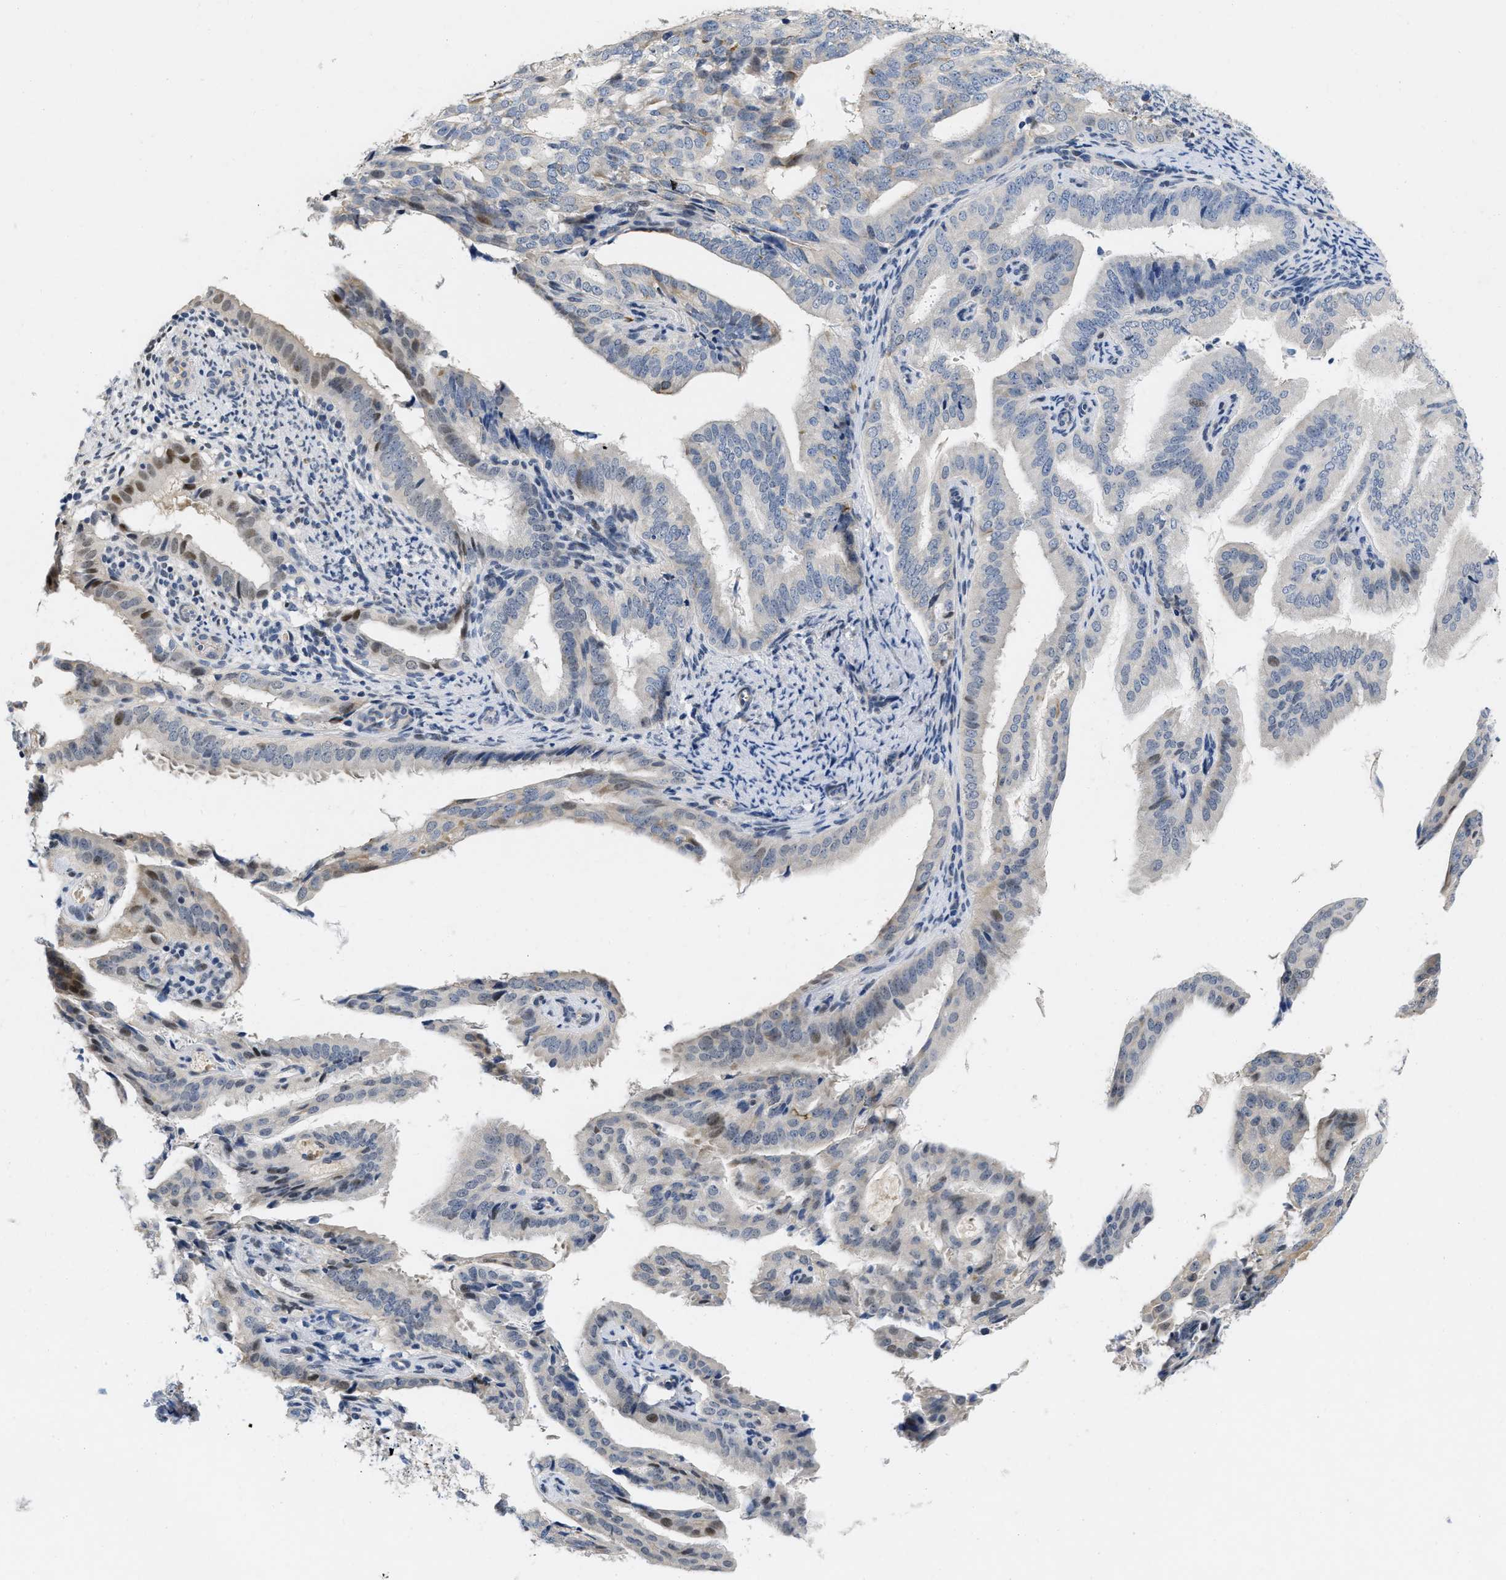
{"staining": {"intensity": "moderate", "quantity": "<25%", "location": "nuclear"}, "tissue": "endometrial cancer", "cell_type": "Tumor cells", "image_type": "cancer", "snomed": [{"axis": "morphology", "description": "Adenocarcinoma, NOS"}, {"axis": "topography", "description": "Endometrium"}], "caption": "A histopathology image of endometrial cancer stained for a protein demonstrates moderate nuclear brown staining in tumor cells. (DAB (3,3'-diaminobenzidine) = brown stain, brightfield microscopy at high magnification).", "gene": "VIP", "patient": {"sex": "female", "age": 58}}